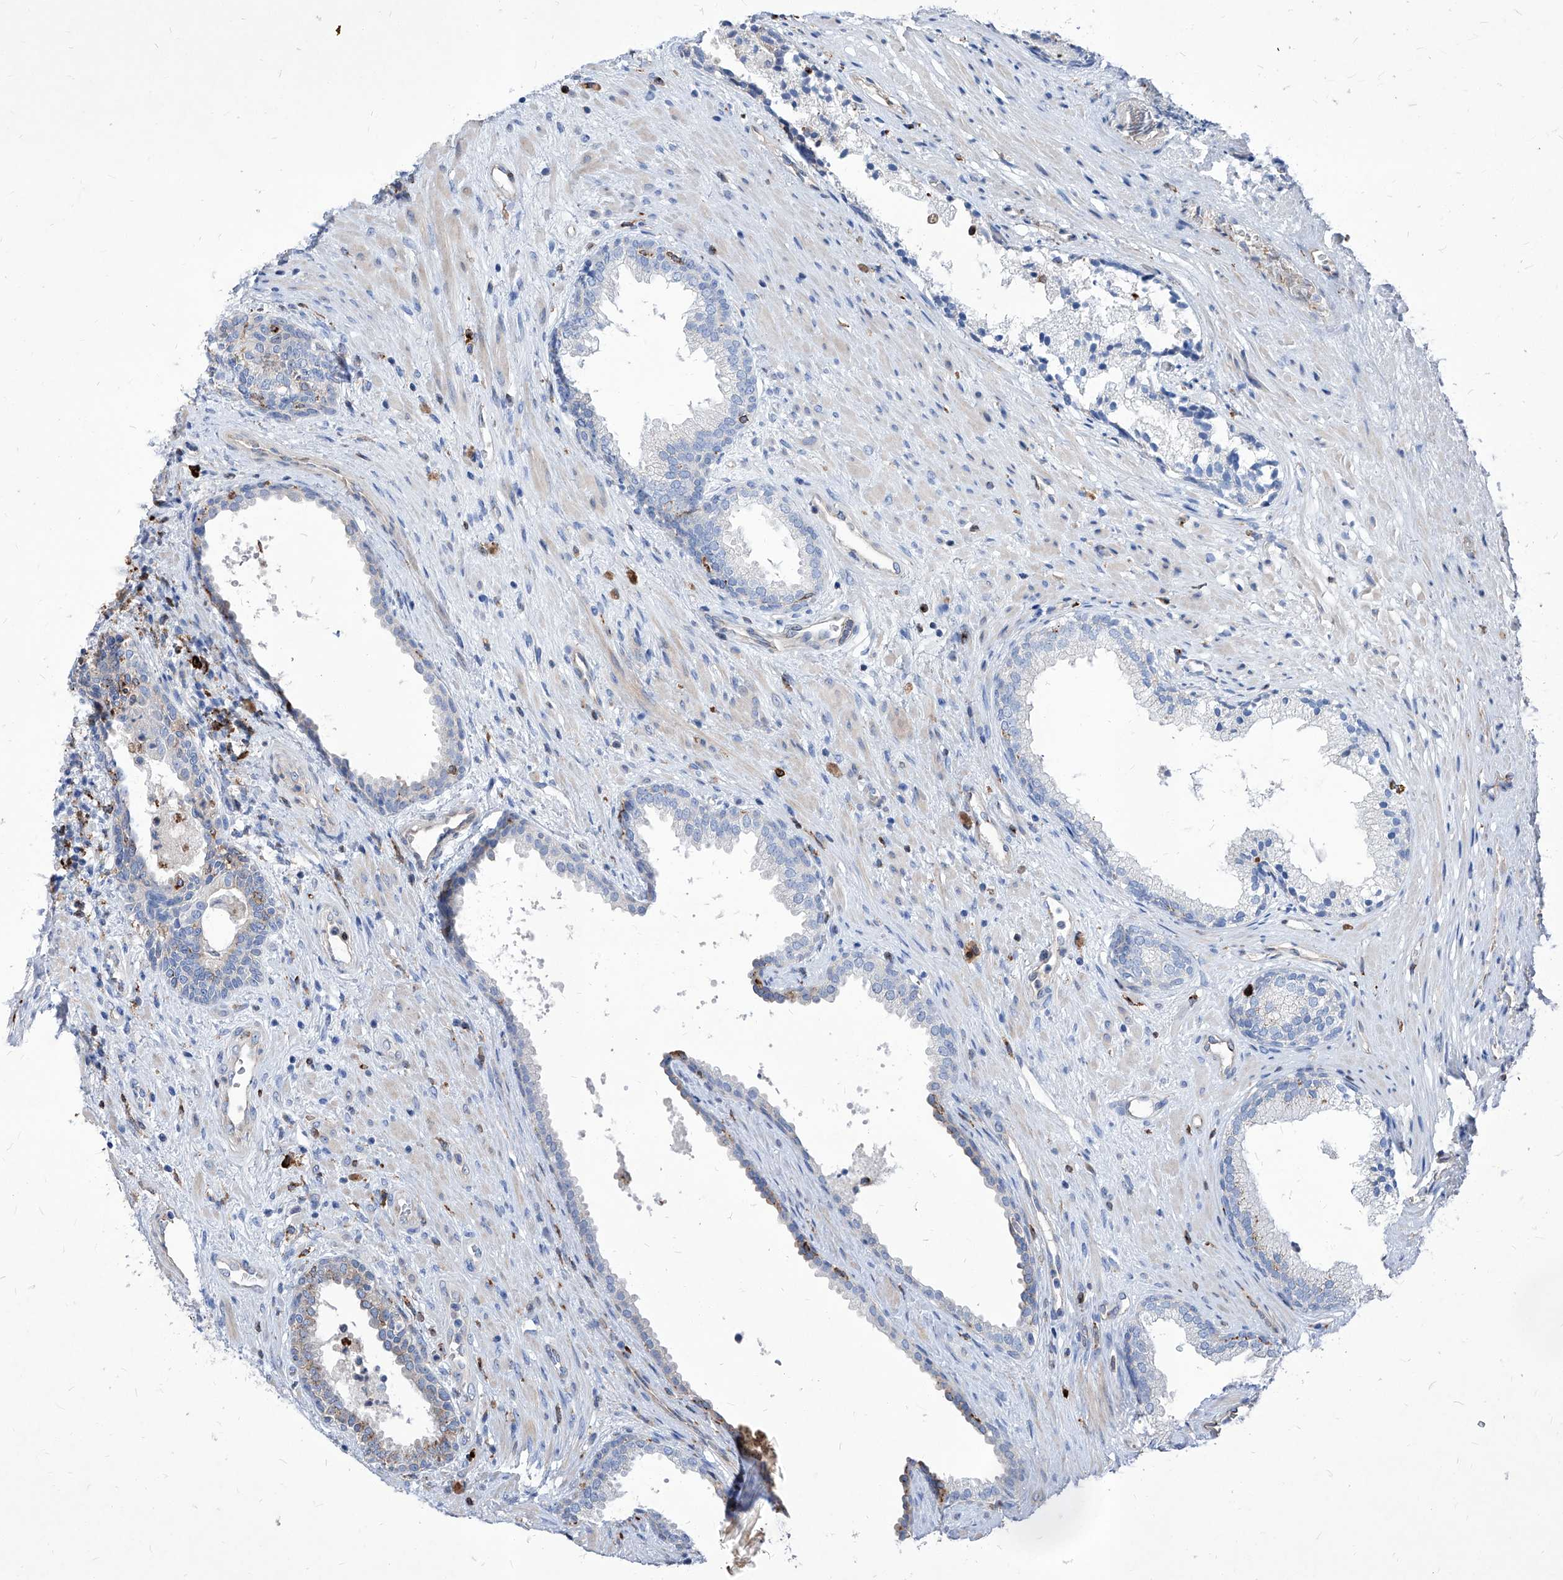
{"staining": {"intensity": "weak", "quantity": "<25%", "location": "cytoplasmic/membranous"}, "tissue": "prostate", "cell_type": "Glandular cells", "image_type": "normal", "snomed": [{"axis": "morphology", "description": "Normal tissue, NOS"}, {"axis": "topography", "description": "Prostate"}], "caption": "Immunohistochemistry (IHC) of unremarkable prostate exhibits no staining in glandular cells.", "gene": "UBOX5", "patient": {"sex": "male", "age": 76}}